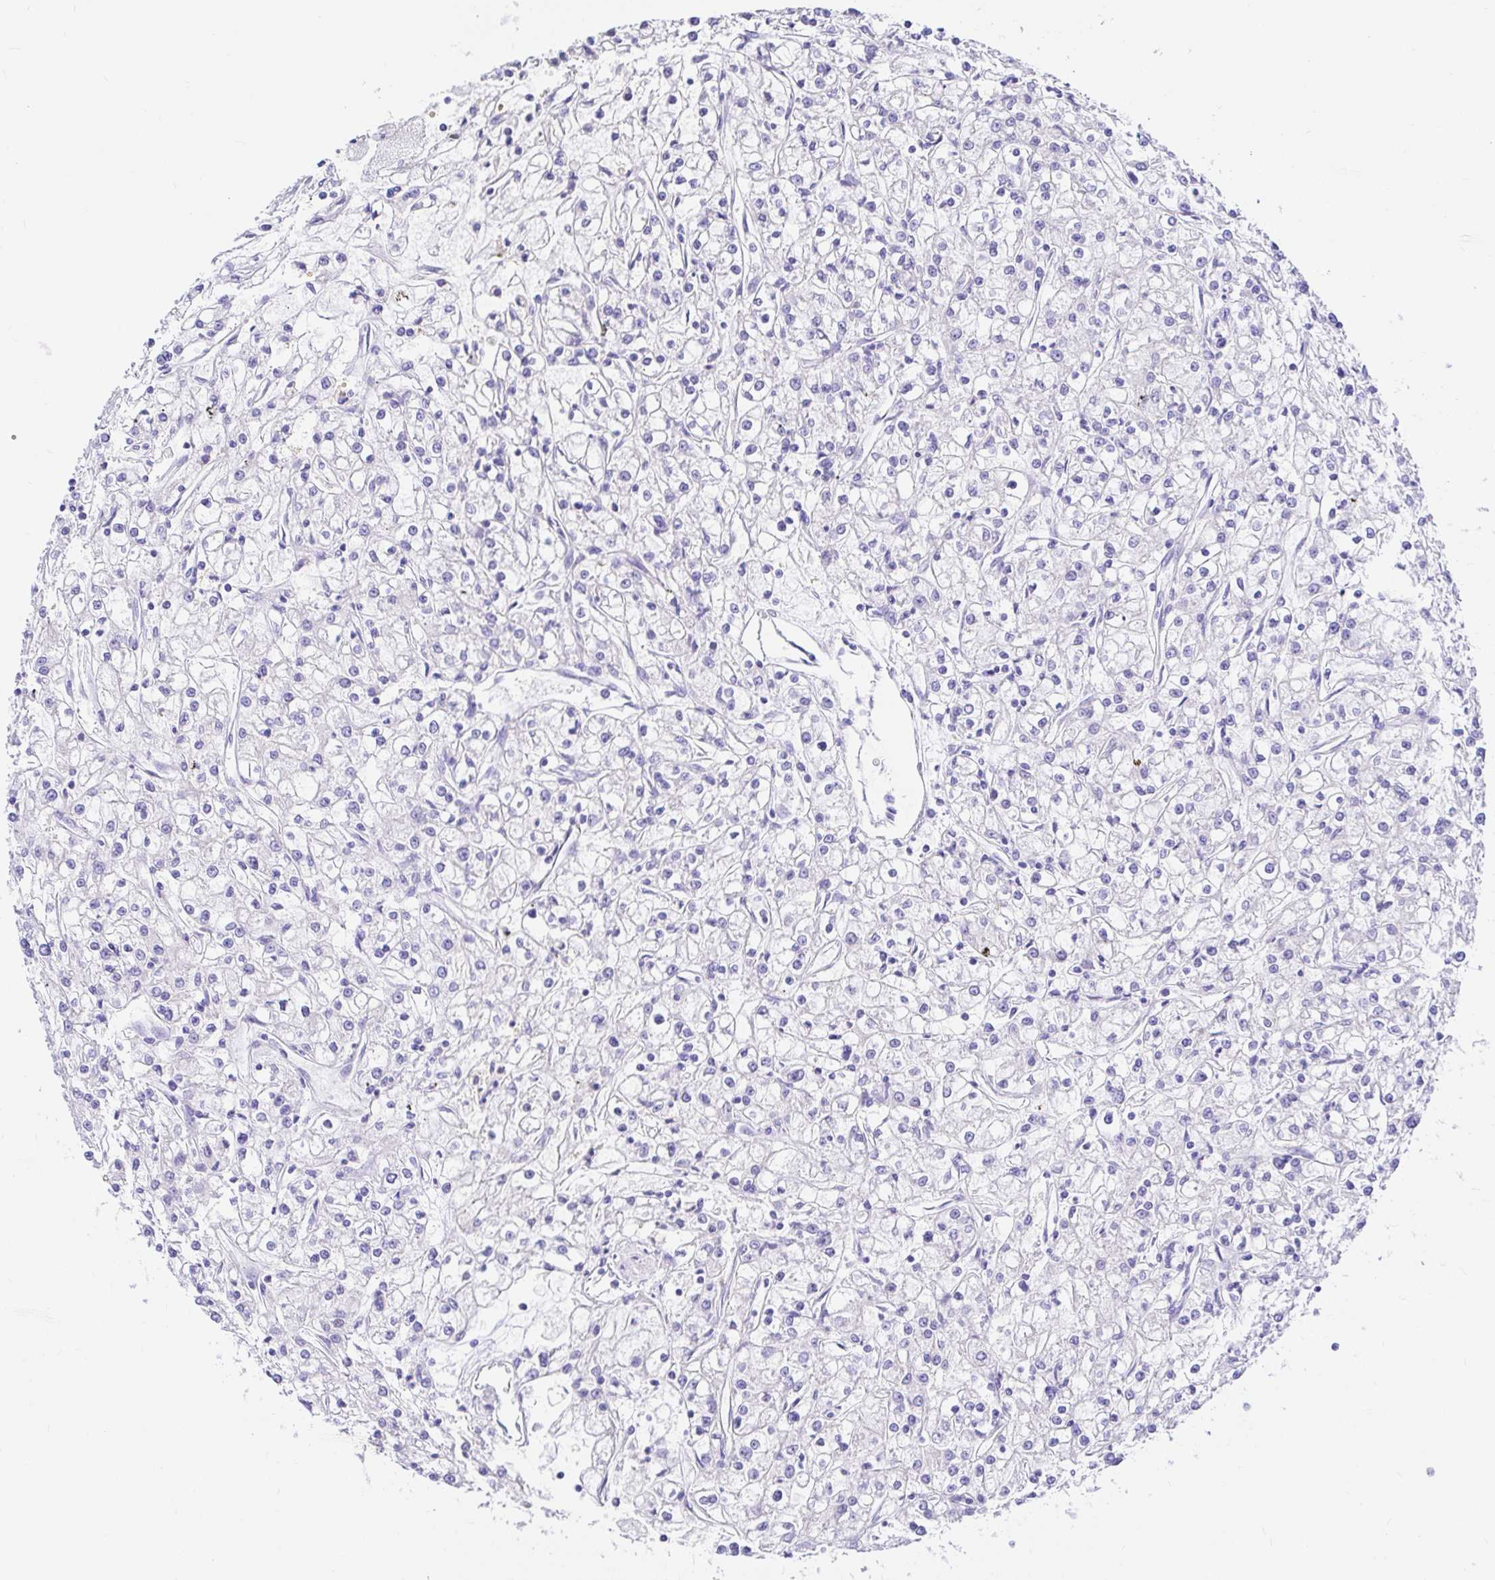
{"staining": {"intensity": "negative", "quantity": "none", "location": "none"}, "tissue": "renal cancer", "cell_type": "Tumor cells", "image_type": "cancer", "snomed": [{"axis": "morphology", "description": "Adenocarcinoma, NOS"}, {"axis": "topography", "description": "Kidney"}], "caption": "Tumor cells are negative for brown protein staining in renal adenocarcinoma. (DAB immunohistochemistry, high magnification).", "gene": "BACE2", "patient": {"sex": "female", "age": 59}}